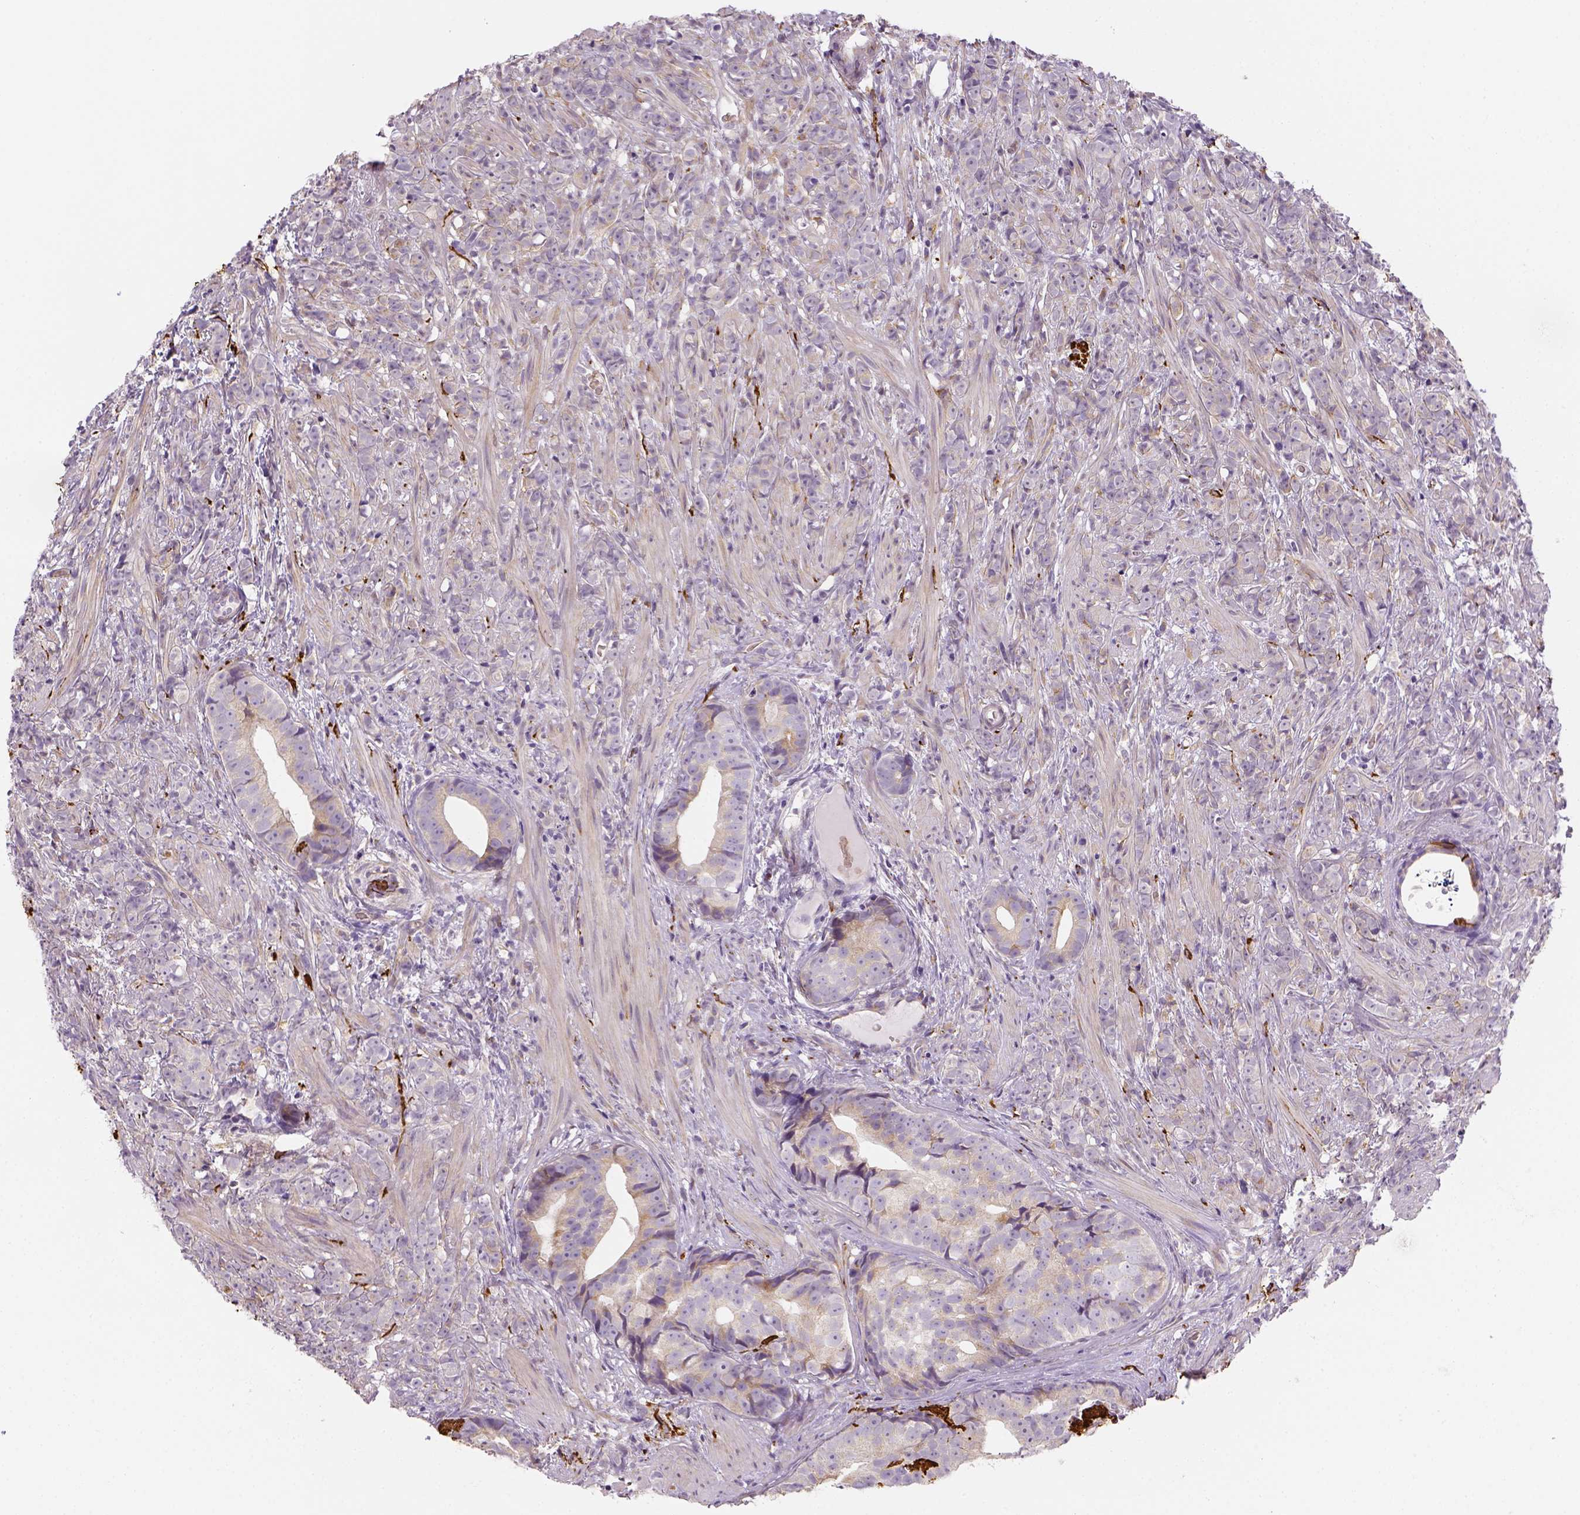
{"staining": {"intensity": "weak", "quantity": "<25%", "location": "cytoplasmic/membranous"}, "tissue": "prostate cancer", "cell_type": "Tumor cells", "image_type": "cancer", "snomed": [{"axis": "morphology", "description": "Adenocarcinoma, High grade"}, {"axis": "topography", "description": "Prostate"}], "caption": "Image shows no protein staining in tumor cells of high-grade adenocarcinoma (prostate) tissue.", "gene": "CACNB1", "patient": {"sex": "male", "age": 81}}